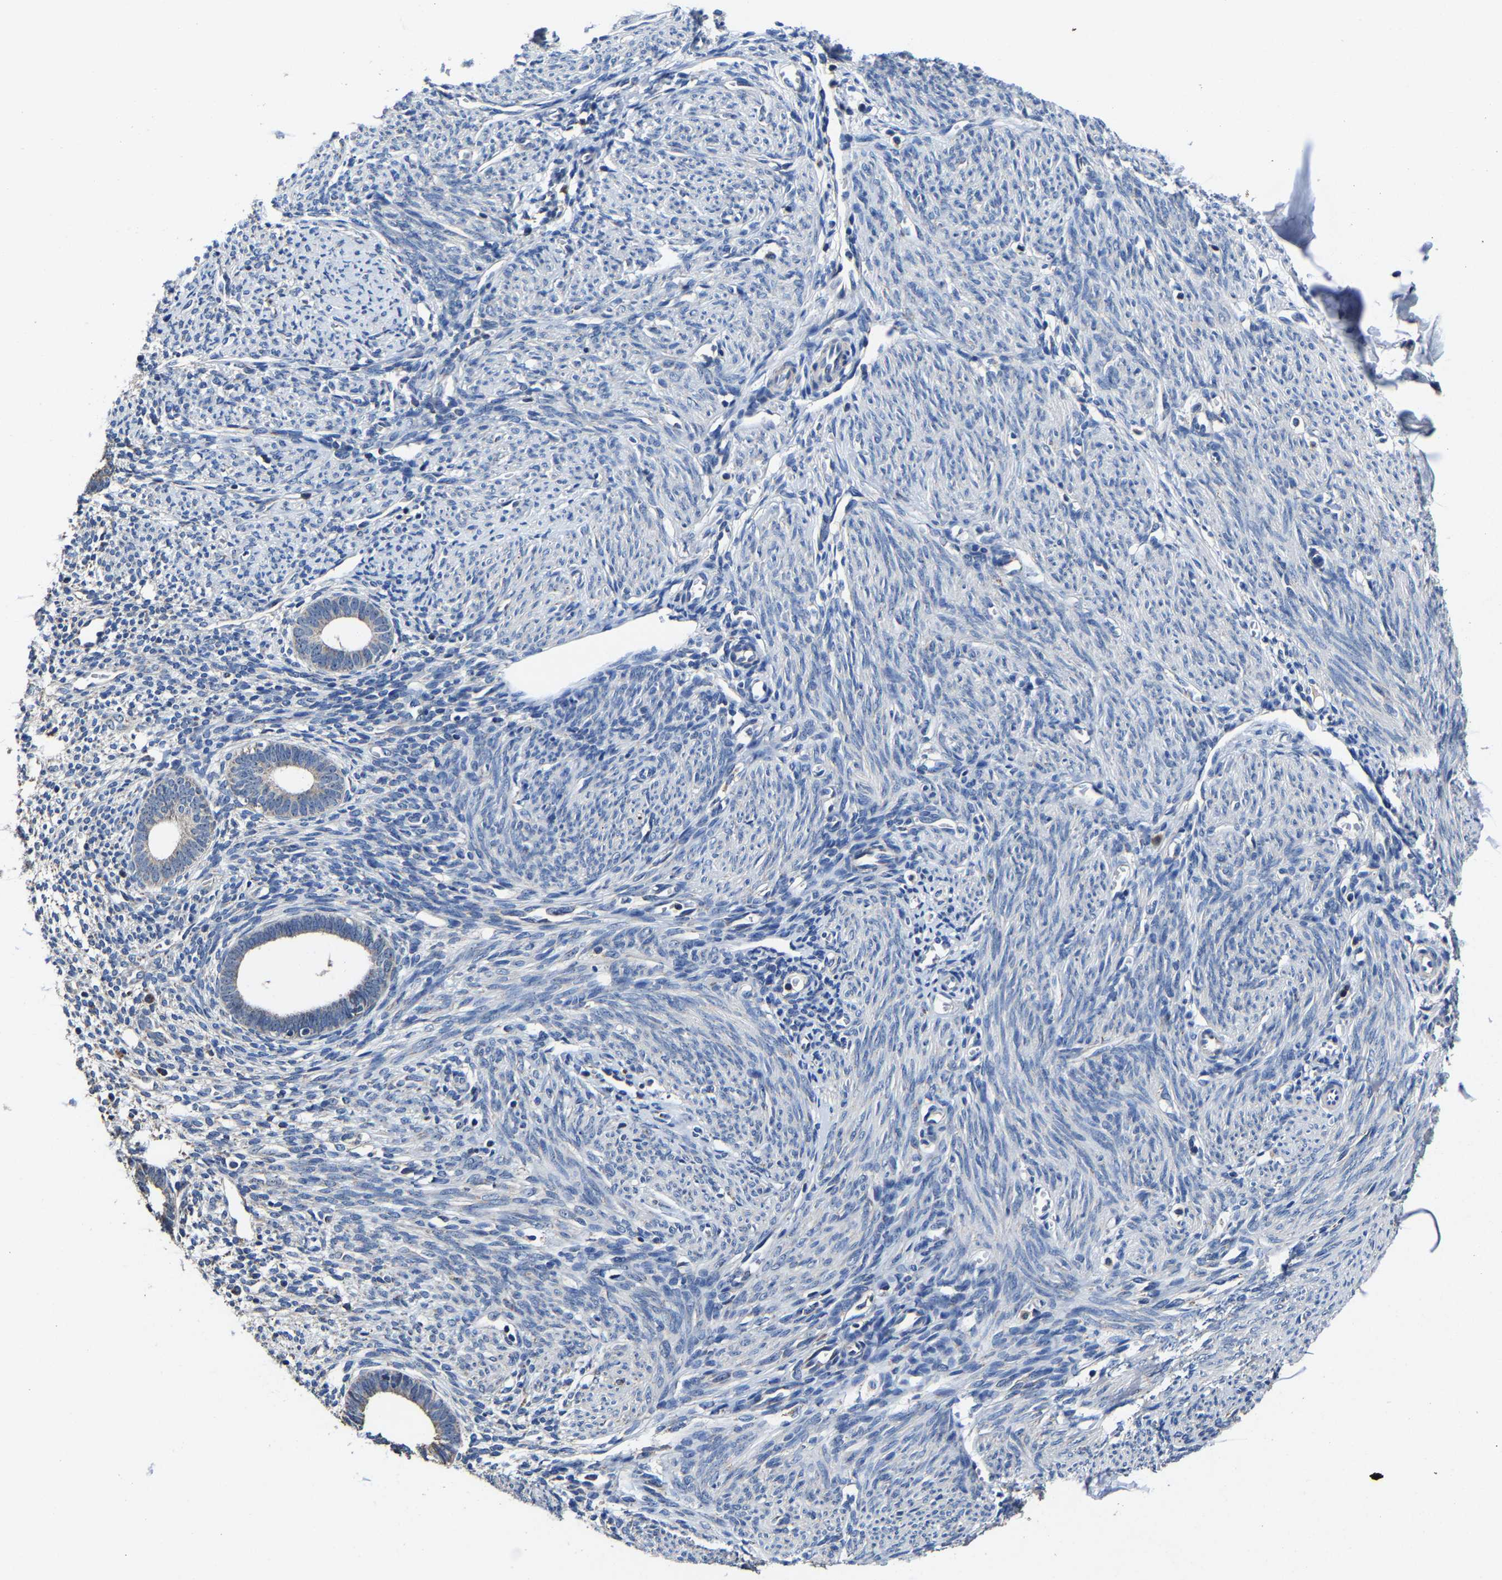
{"staining": {"intensity": "negative", "quantity": "none", "location": "none"}, "tissue": "endometrium", "cell_type": "Cells in endometrial stroma", "image_type": "normal", "snomed": [{"axis": "morphology", "description": "Normal tissue, NOS"}, {"axis": "morphology", "description": "Adenocarcinoma, NOS"}, {"axis": "topography", "description": "Endometrium"}], "caption": "DAB immunohistochemical staining of unremarkable human endometrium exhibits no significant positivity in cells in endometrial stroma.", "gene": "ZCCHC7", "patient": {"sex": "female", "age": 57}}